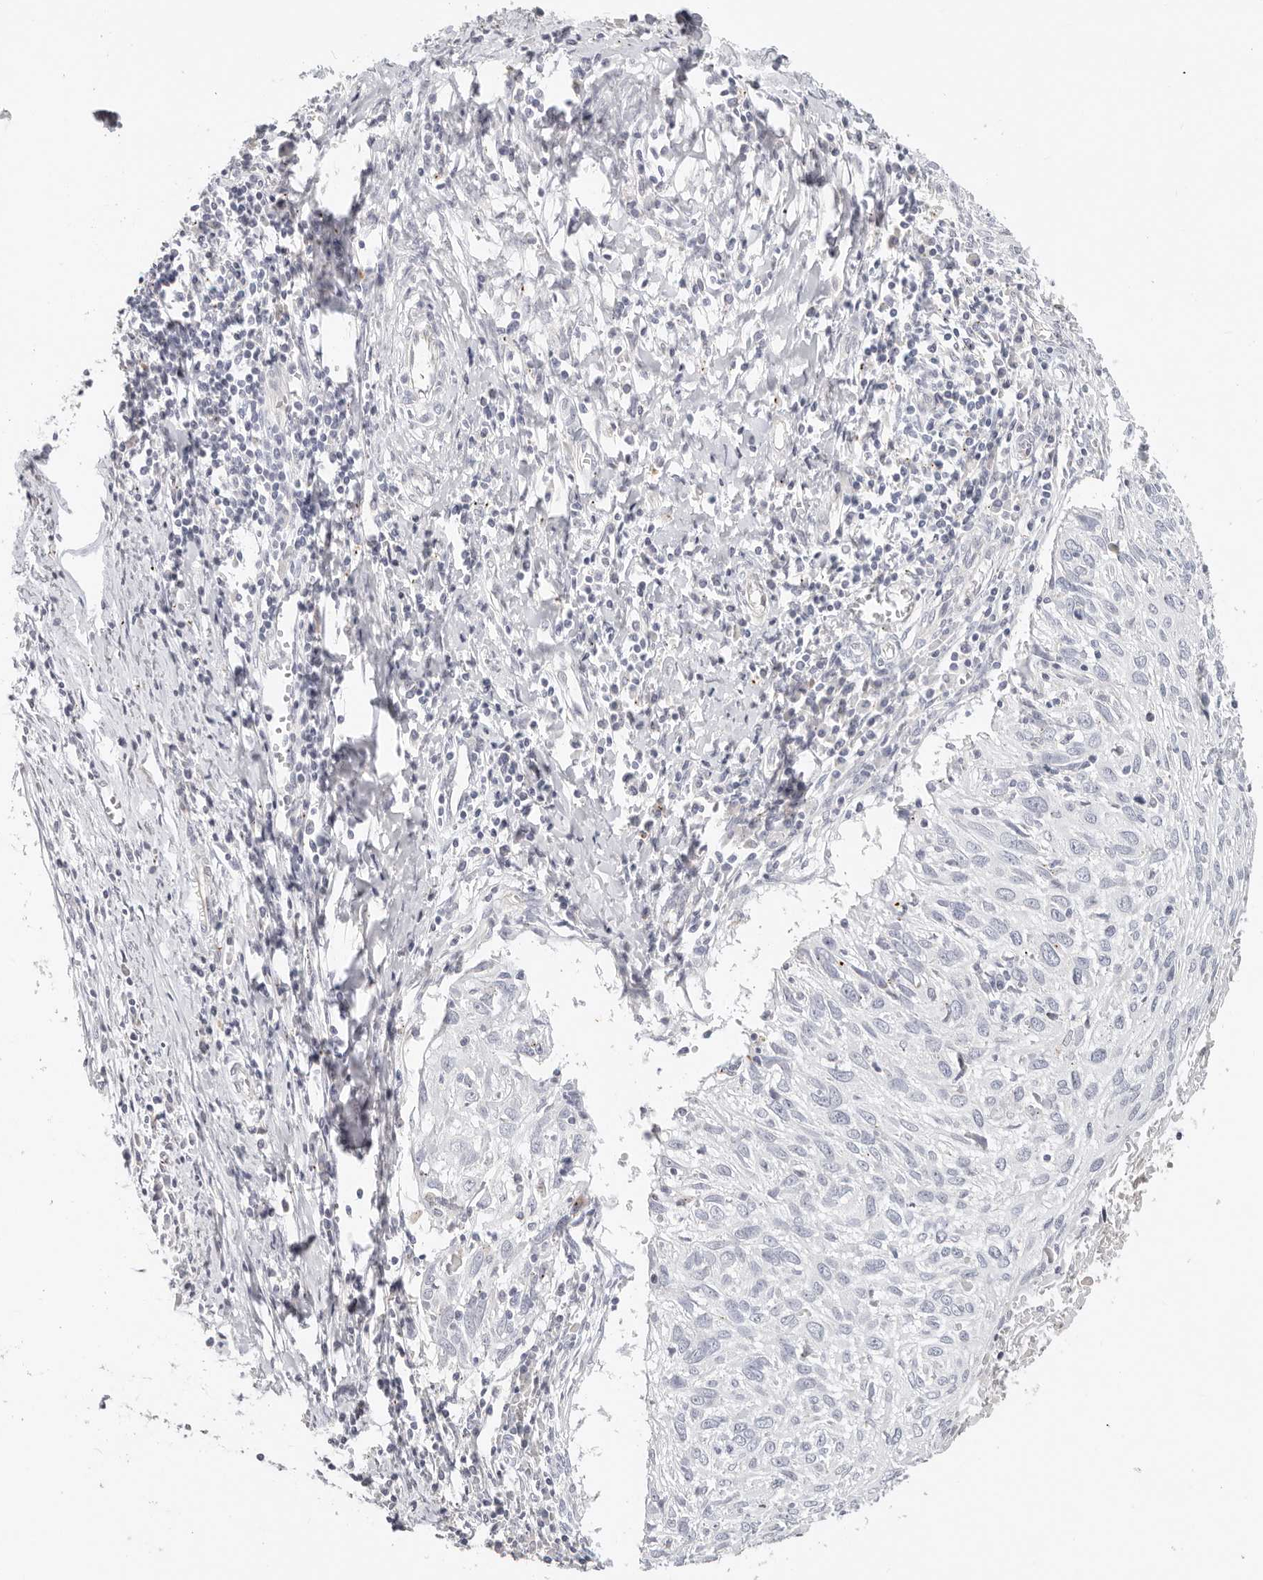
{"staining": {"intensity": "negative", "quantity": "none", "location": "none"}, "tissue": "cervical cancer", "cell_type": "Tumor cells", "image_type": "cancer", "snomed": [{"axis": "morphology", "description": "Squamous cell carcinoma, NOS"}, {"axis": "topography", "description": "Cervix"}], "caption": "Tumor cells show no significant protein staining in cervical squamous cell carcinoma. (DAB IHC with hematoxylin counter stain).", "gene": "ZRANB1", "patient": {"sex": "female", "age": 51}}